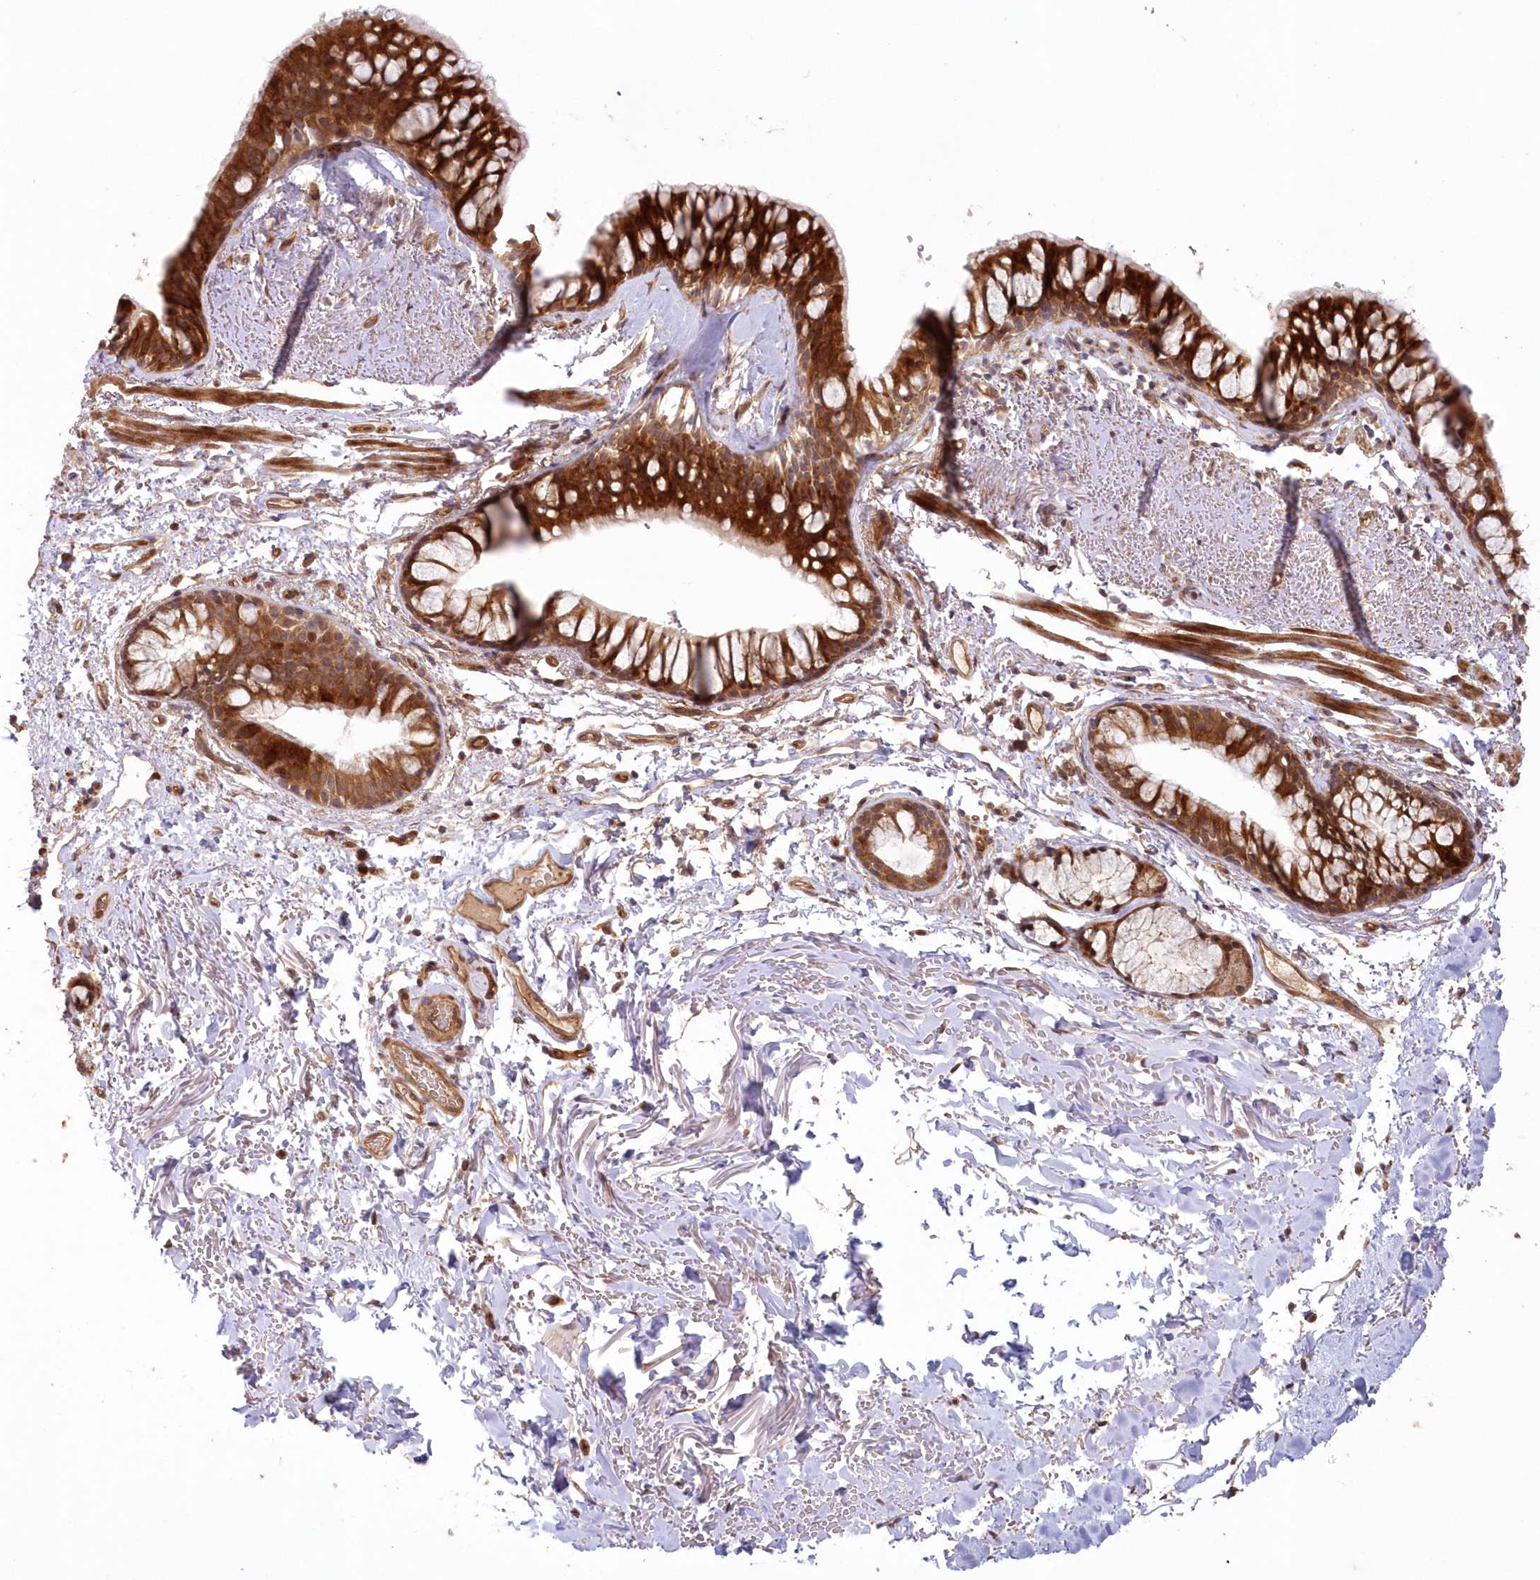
{"staining": {"intensity": "strong", "quantity": ">75%", "location": "cytoplasmic/membranous"}, "tissue": "bronchus", "cell_type": "Respiratory epithelial cells", "image_type": "normal", "snomed": [{"axis": "morphology", "description": "Normal tissue, NOS"}, {"axis": "topography", "description": "Cartilage tissue"}, {"axis": "topography", "description": "Bronchus"}], "caption": "Immunohistochemistry histopathology image of unremarkable human bronchus stained for a protein (brown), which shows high levels of strong cytoplasmic/membranous expression in approximately >75% of respiratory epithelial cells.", "gene": "UBTD2", "patient": {"sex": "female", "age": 73}}